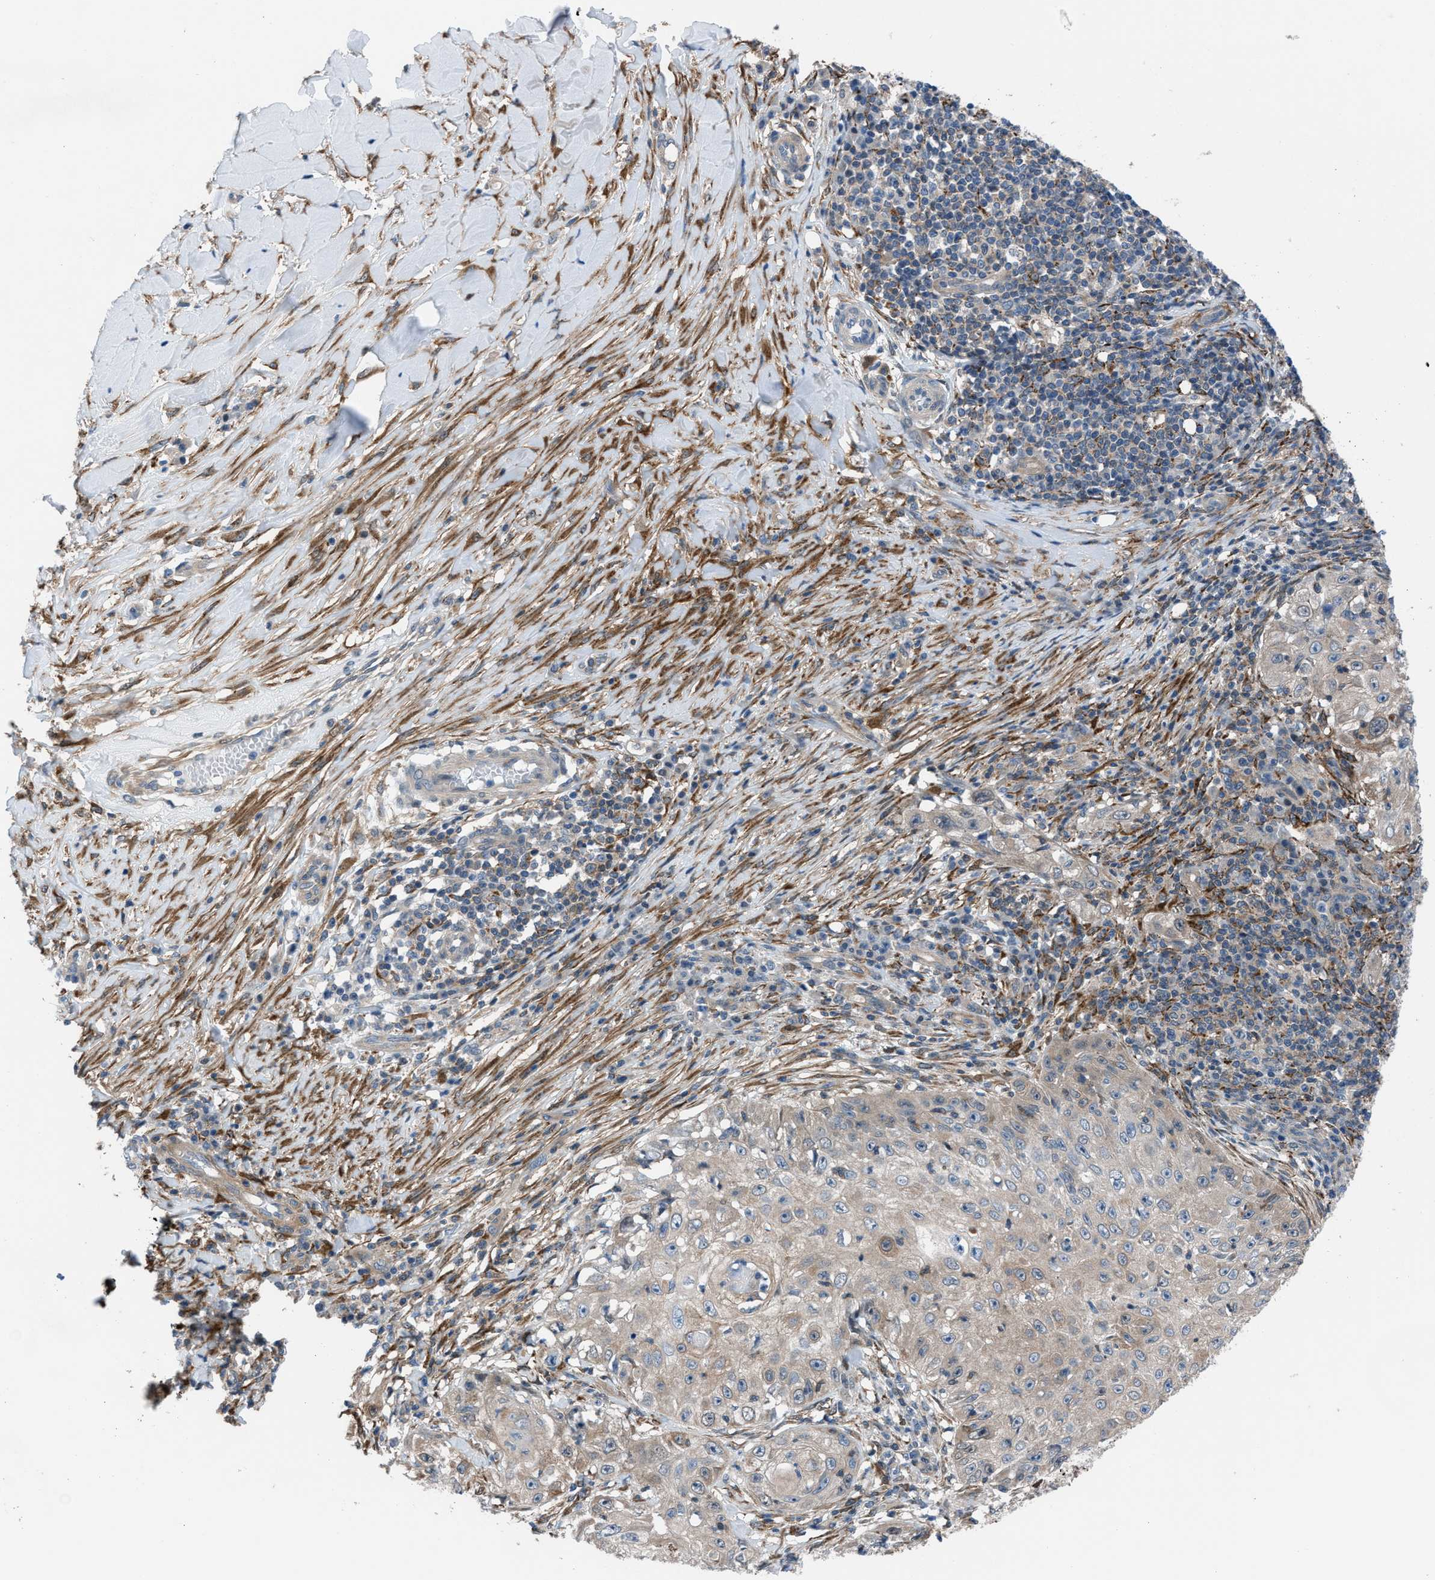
{"staining": {"intensity": "weak", "quantity": ">75%", "location": "cytoplasmic/membranous"}, "tissue": "skin cancer", "cell_type": "Tumor cells", "image_type": "cancer", "snomed": [{"axis": "morphology", "description": "Squamous cell carcinoma, NOS"}, {"axis": "topography", "description": "Skin"}], "caption": "Immunohistochemical staining of skin squamous cell carcinoma displays low levels of weak cytoplasmic/membranous protein positivity in about >75% of tumor cells.", "gene": "TMEM45B", "patient": {"sex": "male", "age": 86}}